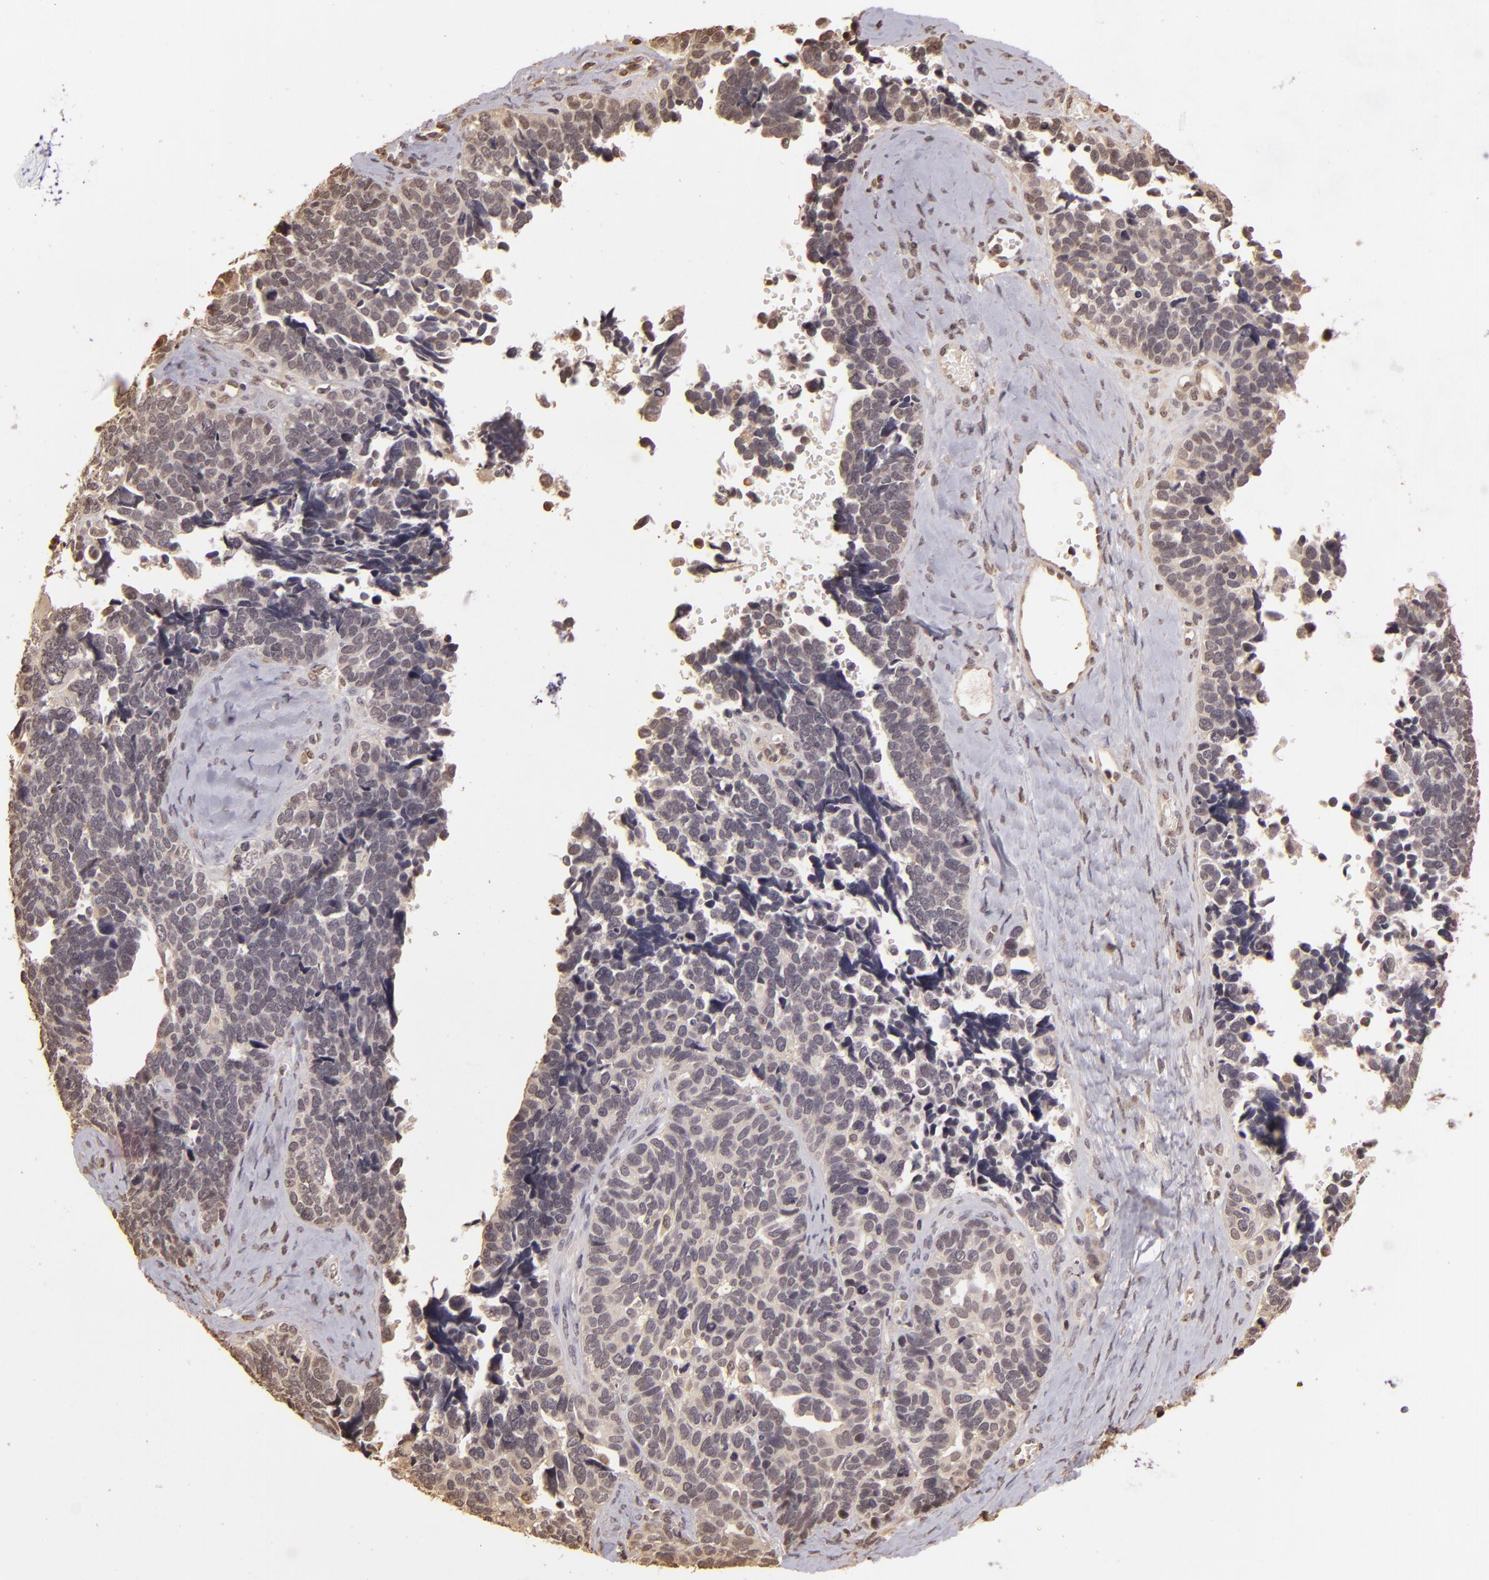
{"staining": {"intensity": "negative", "quantity": "none", "location": "none"}, "tissue": "ovarian cancer", "cell_type": "Tumor cells", "image_type": "cancer", "snomed": [{"axis": "morphology", "description": "Cystadenocarcinoma, serous, NOS"}, {"axis": "topography", "description": "Ovary"}], "caption": "There is no significant staining in tumor cells of ovarian cancer. (DAB (3,3'-diaminobenzidine) immunohistochemistry (IHC) visualized using brightfield microscopy, high magnification).", "gene": "ARPC2", "patient": {"sex": "female", "age": 77}}